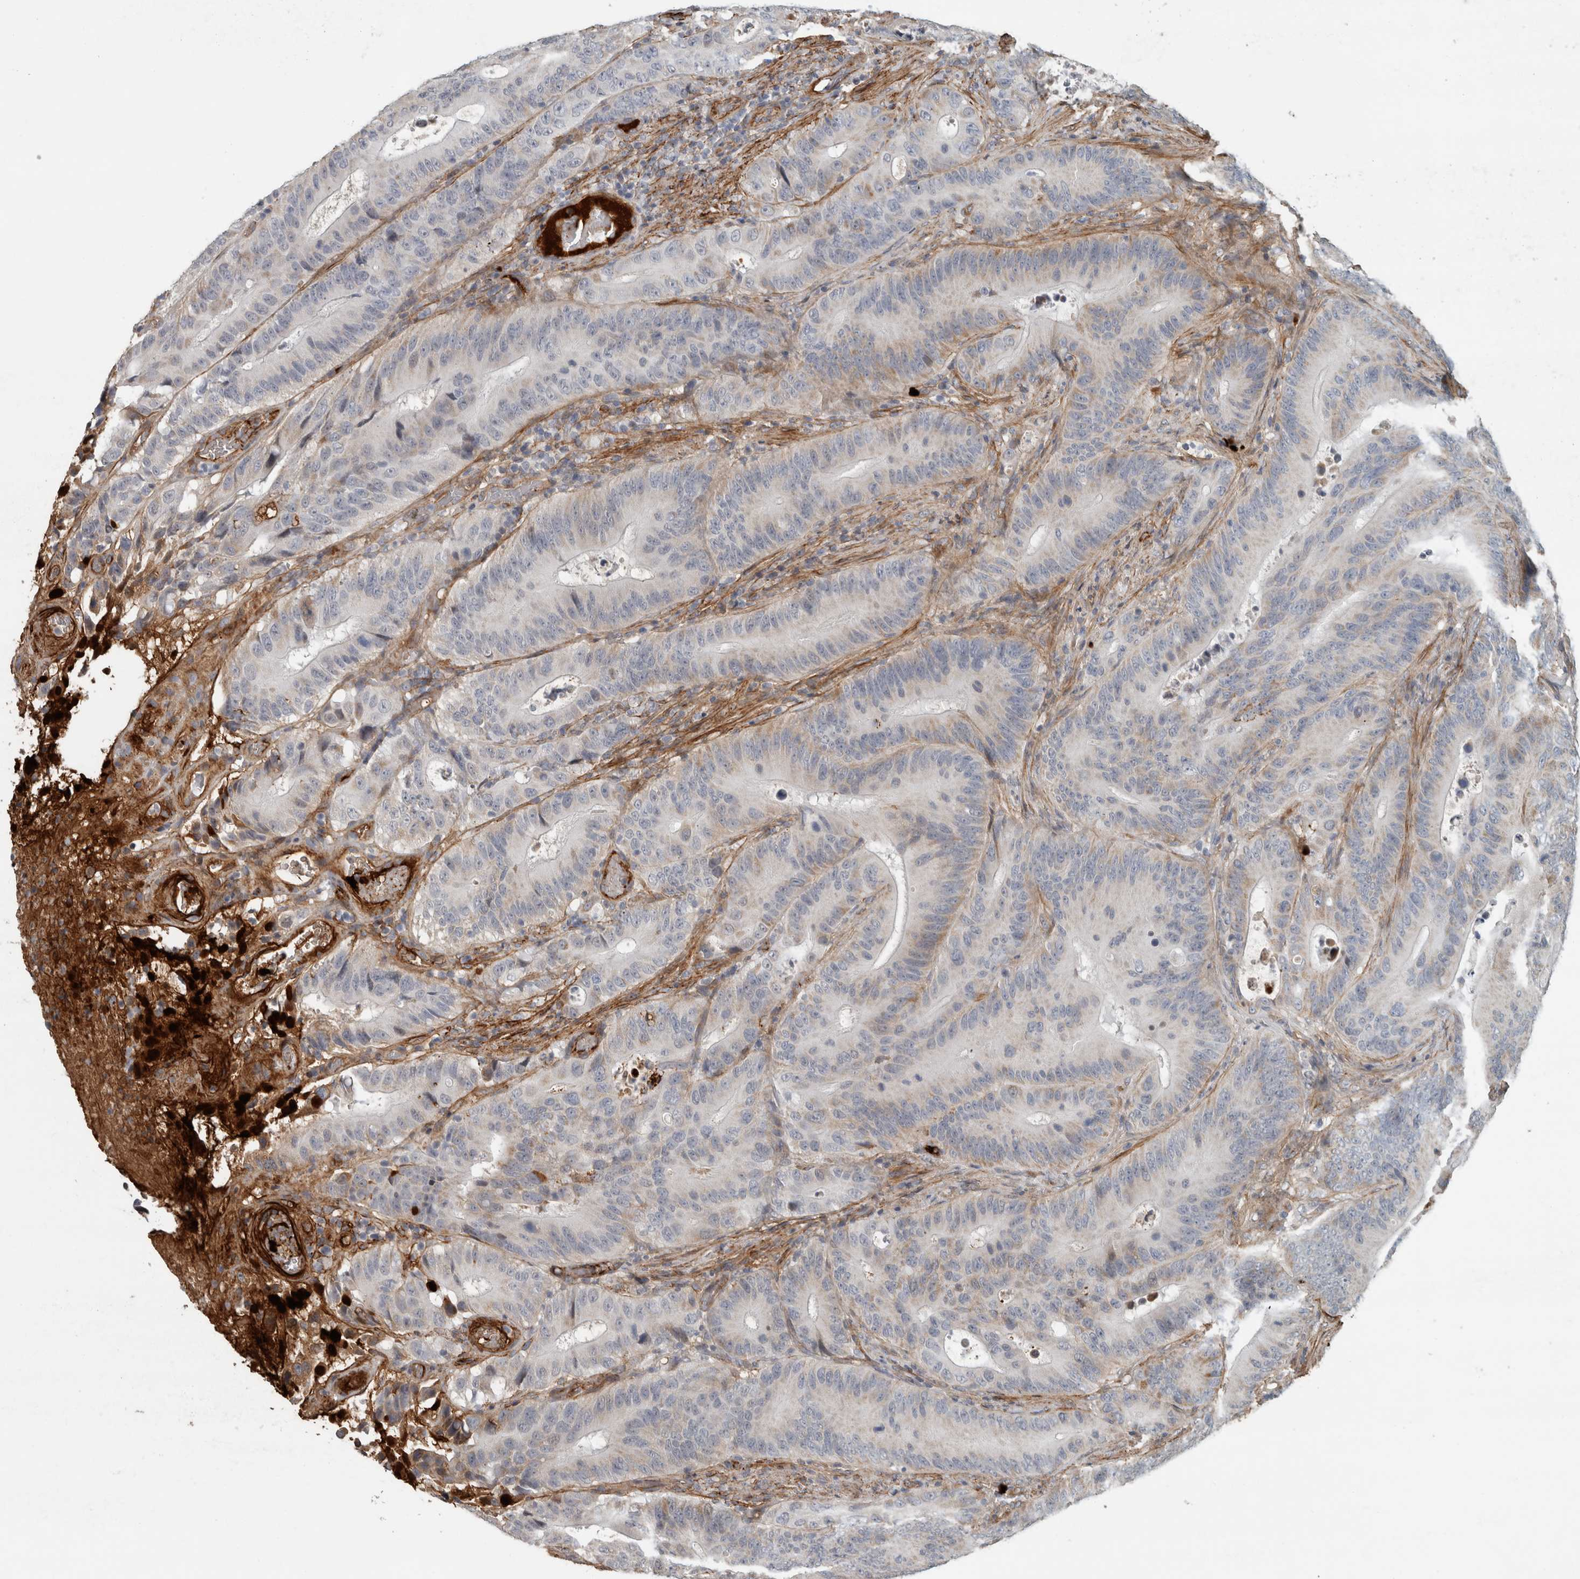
{"staining": {"intensity": "weak", "quantity": "25%-75%", "location": "cytoplasmic/membranous"}, "tissue": "colorectal cancer", "cell_type": "Tumor cells", "image_type": "cancer", "snomed": [{"axis": "morphology", "description": "Adenocarcinoma, NOS"}, {"axis": "topography", "description": "Colon"}], "caption": "Colorectal cancer (adenocarcinoma) stained for a protein exhibits weak cytoplasmic/membranous positivity in tumor cells.", "gene": "FN1", "patient": {"sex": "male", "age": 83}}